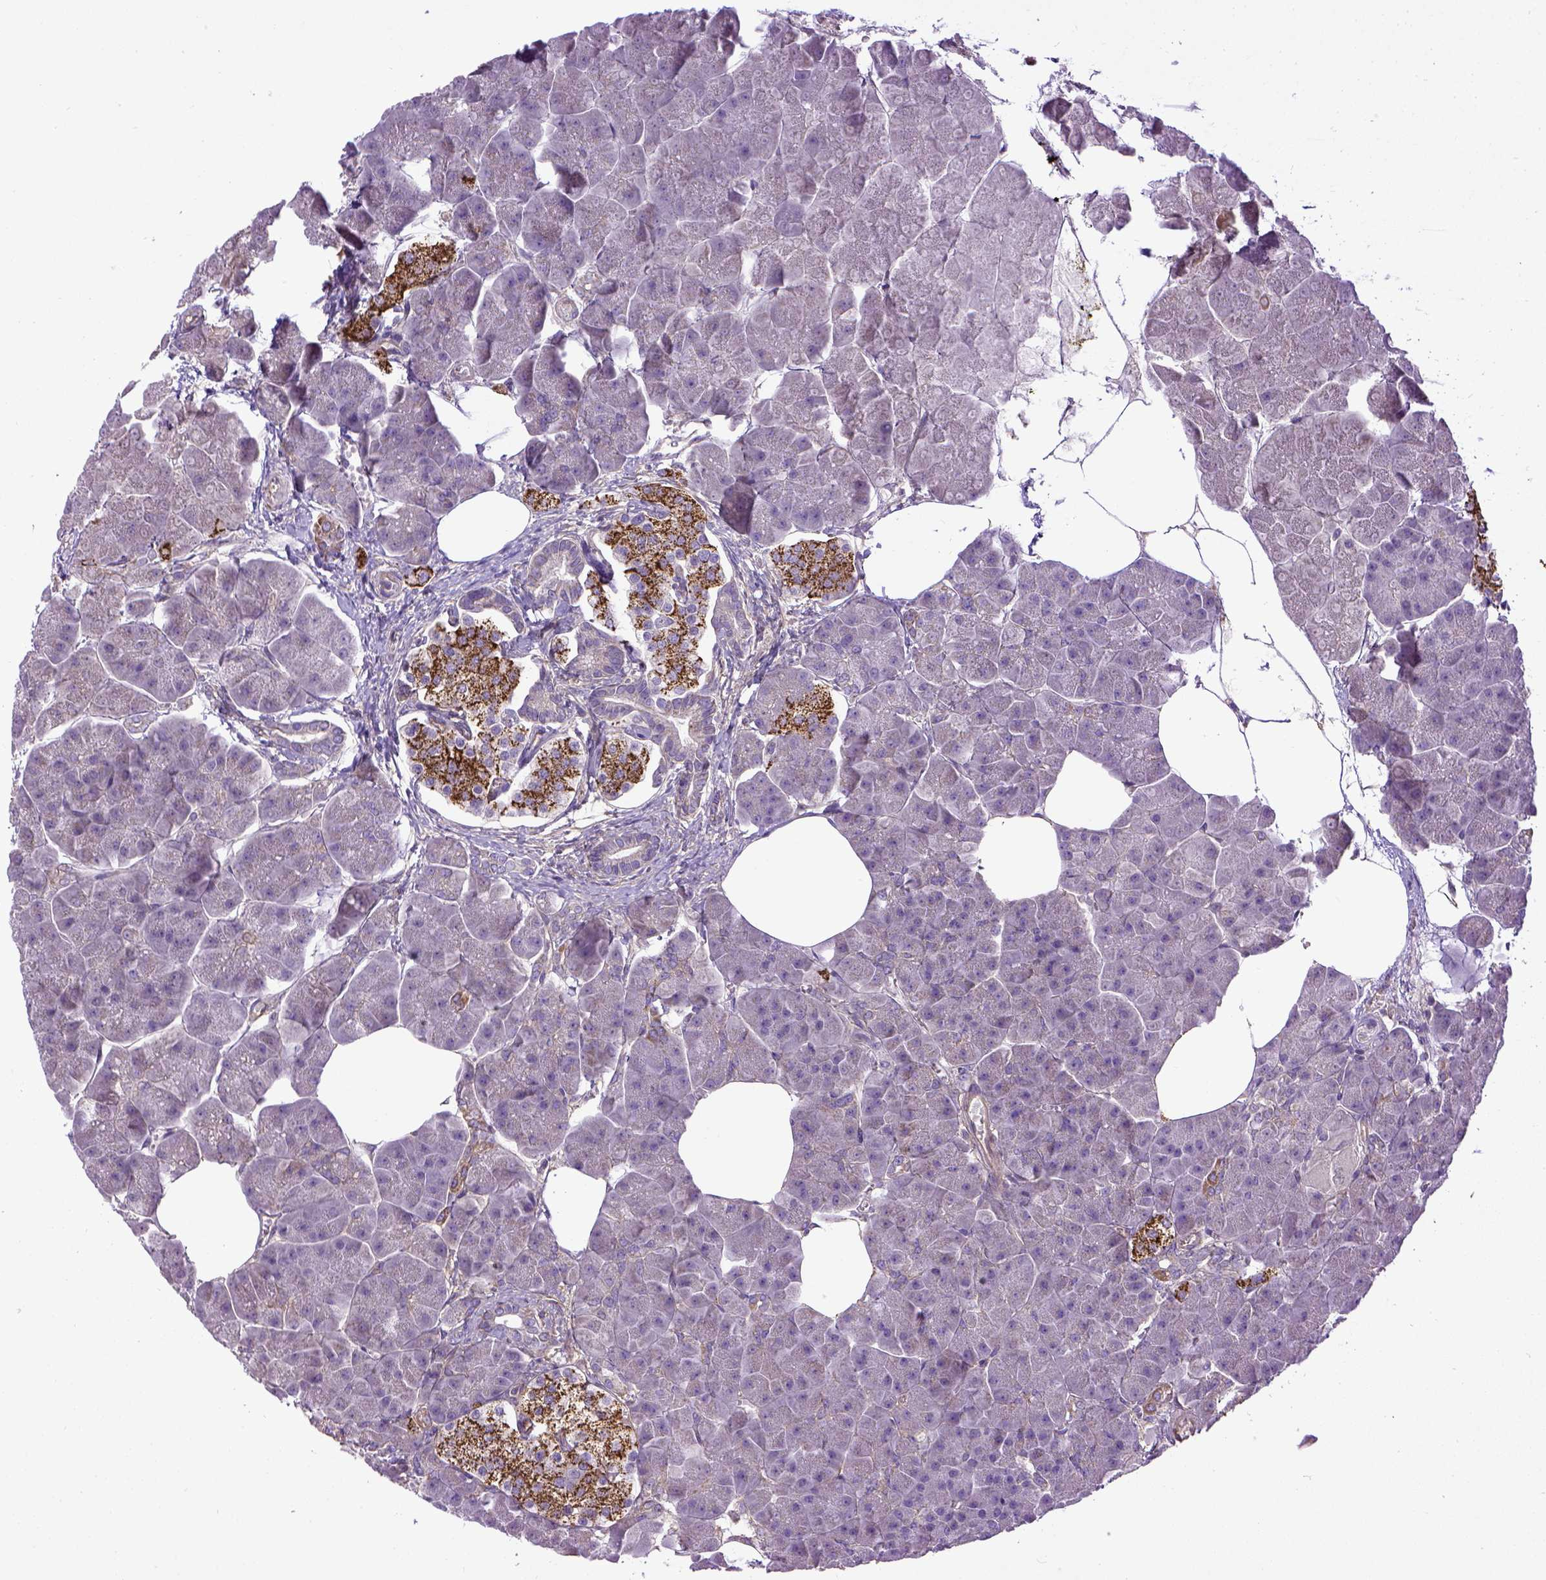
{"staining": {"intensity": "negative", "quantity": "none", "location": "none"}, "tissue": "pancreas", "cell_type": "Exocrine glandular cells", "image_type": "normal", "snomed": [{"axis": "morphology", "description": "Normal tissue, NOS"}, {"axis": "topography", "description": "Adipose tissue"}, {"axis": "topography", "description": "Pancreas"}, {"axis": "topography", "description": "Peripheral nerve tissue"}], "caption": "Exocrine glandular cells show no significant staining in normal pancreas.", "gene": "ENG", "patient": {"sex": "female", "age": 58}}